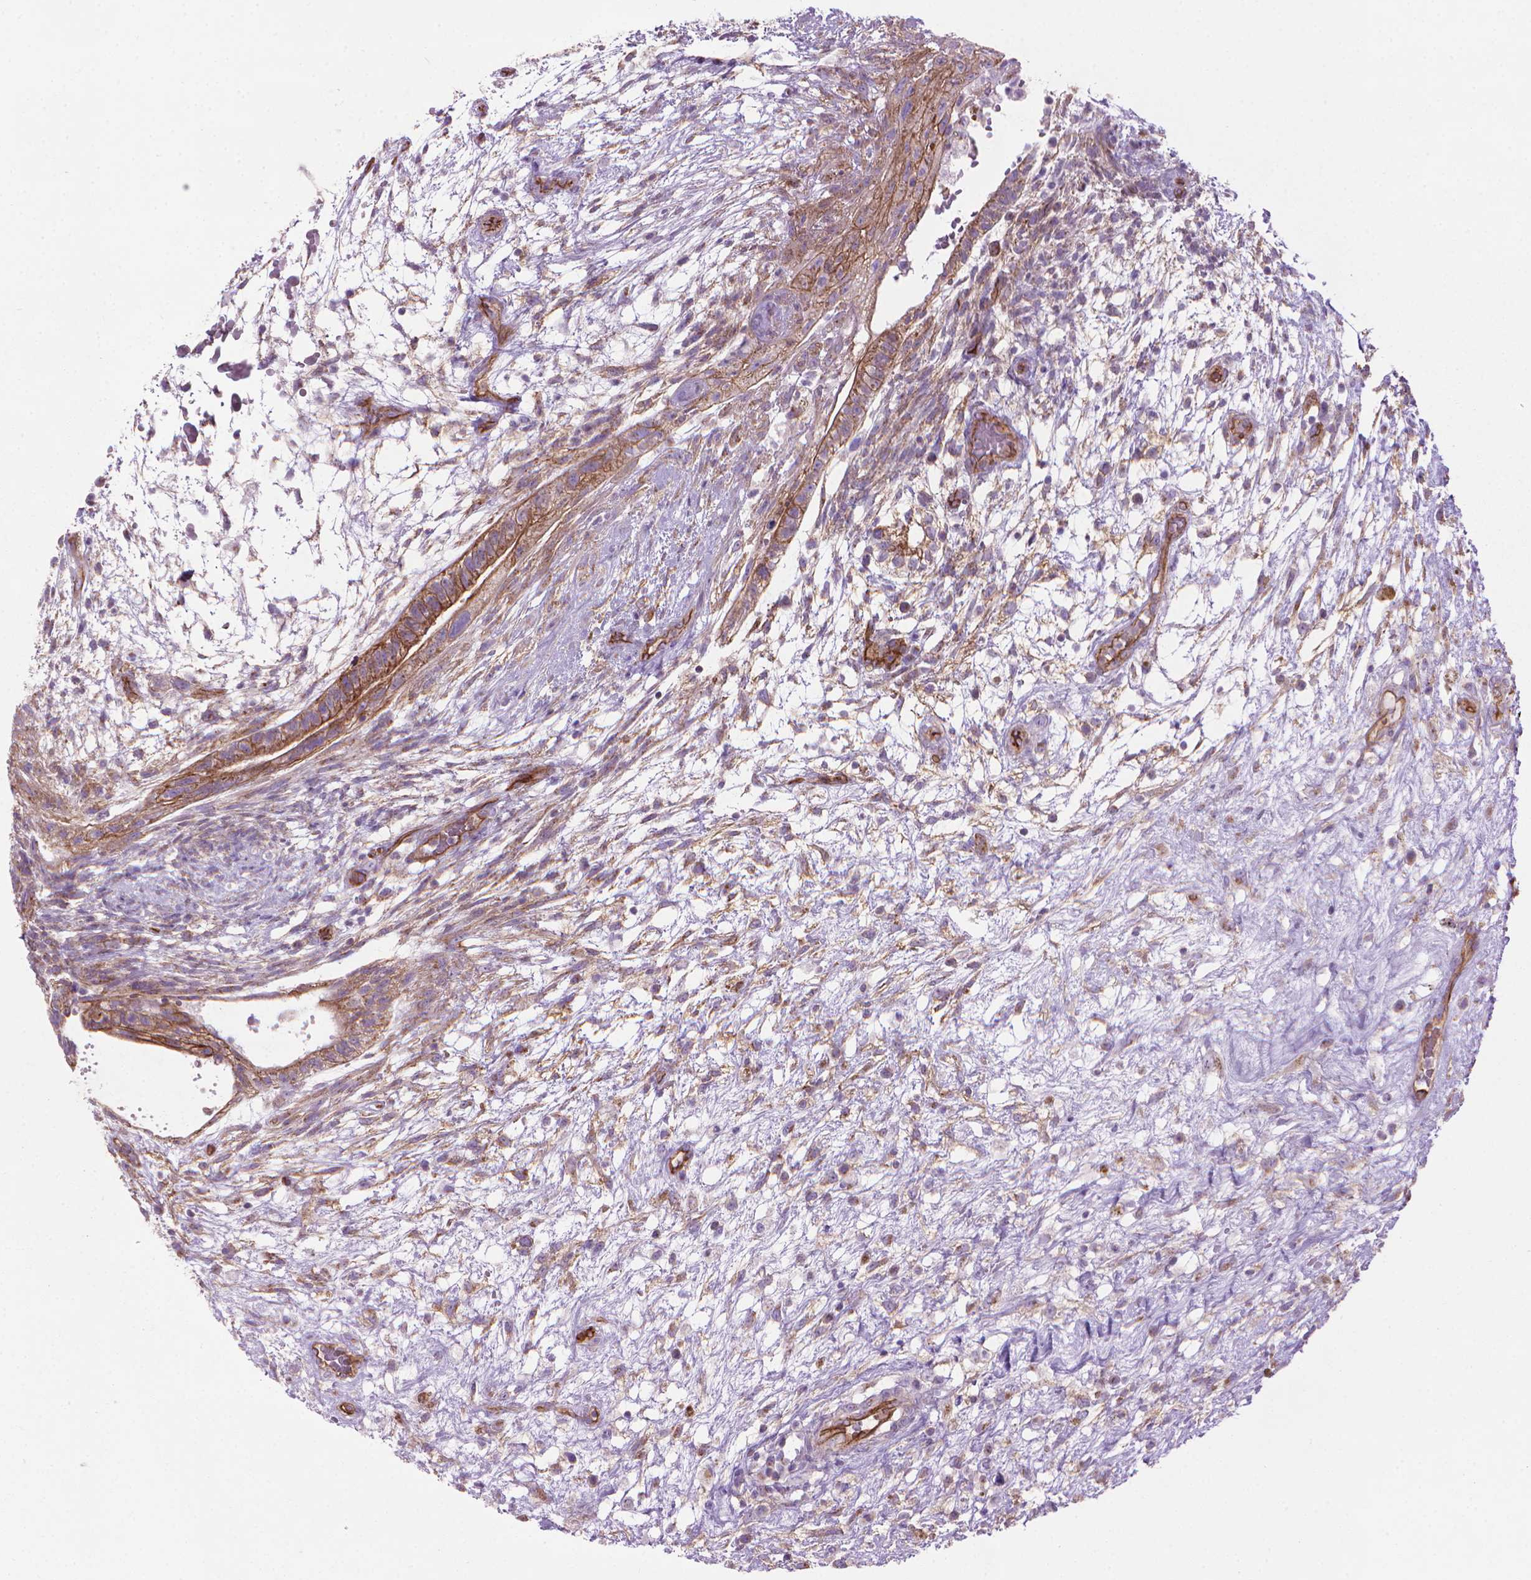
{"staining": {"intensity": "moderate", "quantity": ">75%", "location": "cytoplasmic/membranous"}, "tissue": "testis cancer", "cell_type": "Tumor cells", "image_type": "cancer", "snomed": [{"axis": "morphology", "description": "Normal tissue, NOS"}, {"axis": "morphology", "description": "Carcinoma, Embryonal, NOS"}, {"axis": "topography", "description": "Testis"}], "caption": "Immunohistochemical staining of embryonal carcinoma (testis) exhibits medium levels of moderate cytoplasmic/membranous protein positivity in approximately >75% of tumor cells.", "gene": "TENT5A", "patient": {"sex": "male", "age": 32}}